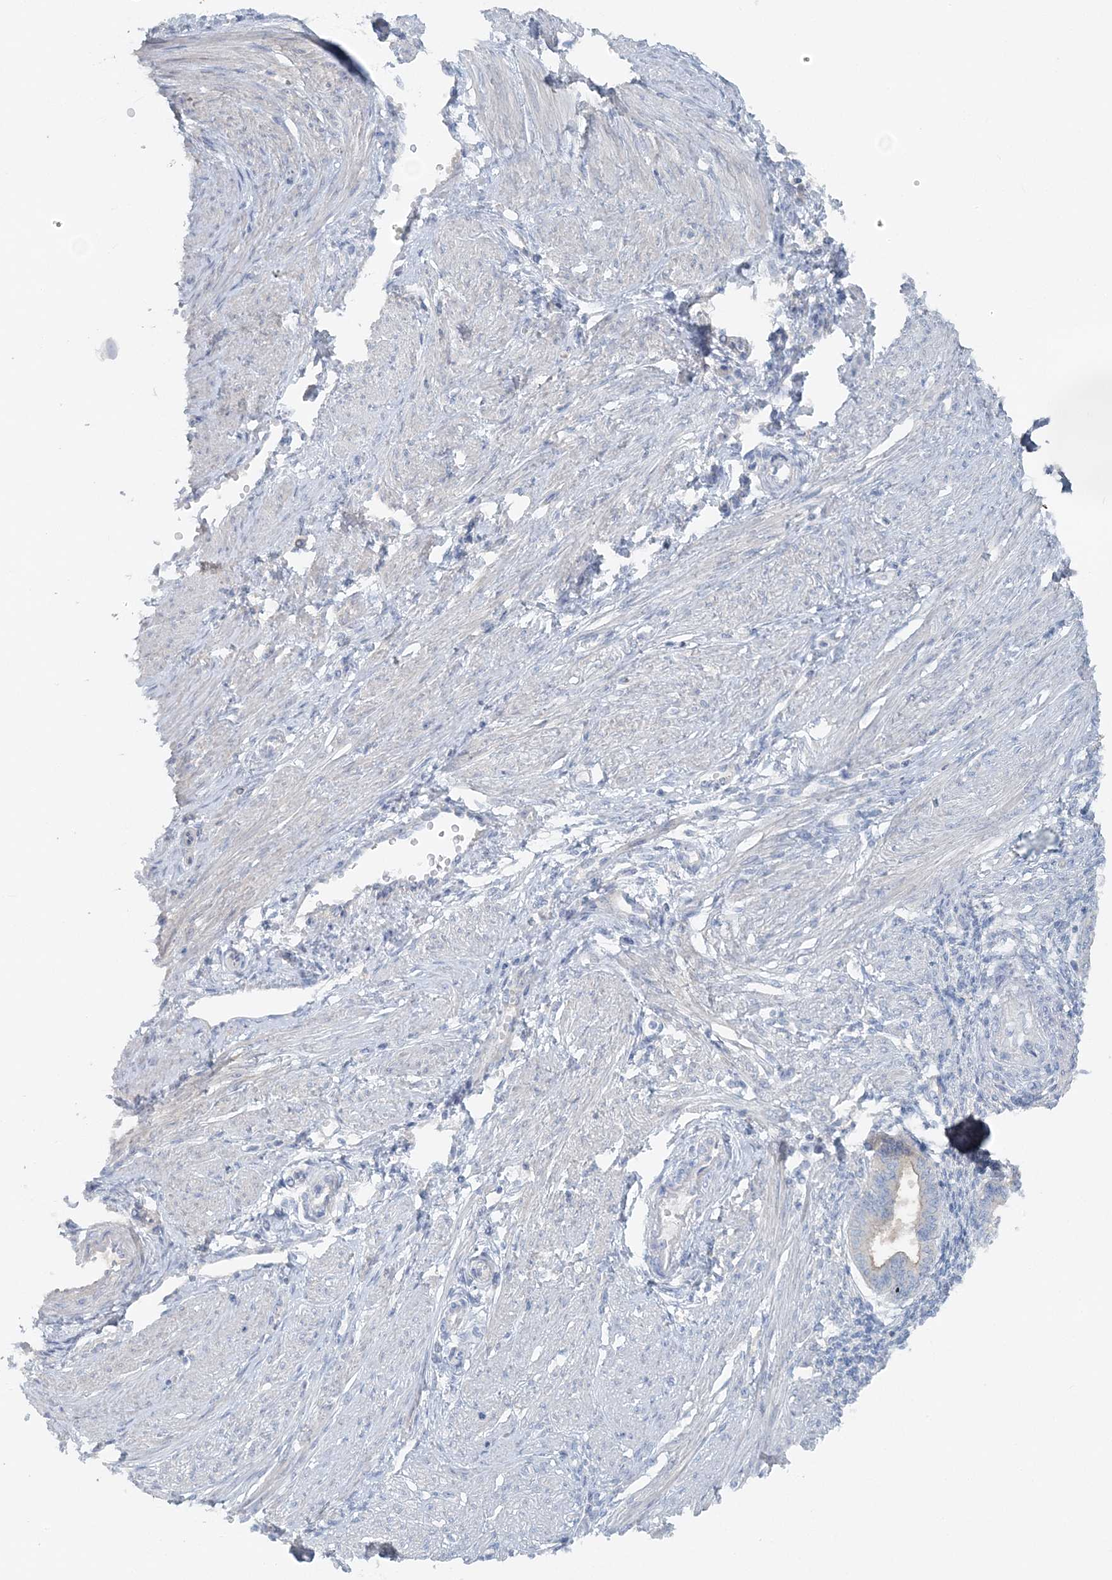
{"staining": {"intensity": "negative", "quantity": "none", "location": "none"}, "tissue": "endometrium", "cell_type": "Cells in endometrial stroma", "image_type": "normal", "snomed": [{"axis": "morphology", "description": "Normal tissue, NOS"}, {"axis": "topography", "description": "Endometrium"}], "caption": "High power microscopy photomicrograph of an IHC histopathology image of benign endometrium, revealing no significant positivity in cells in endometrial stroma.", "gene": "ATP11A", "patient": {"sex": "female", "age": 33}}